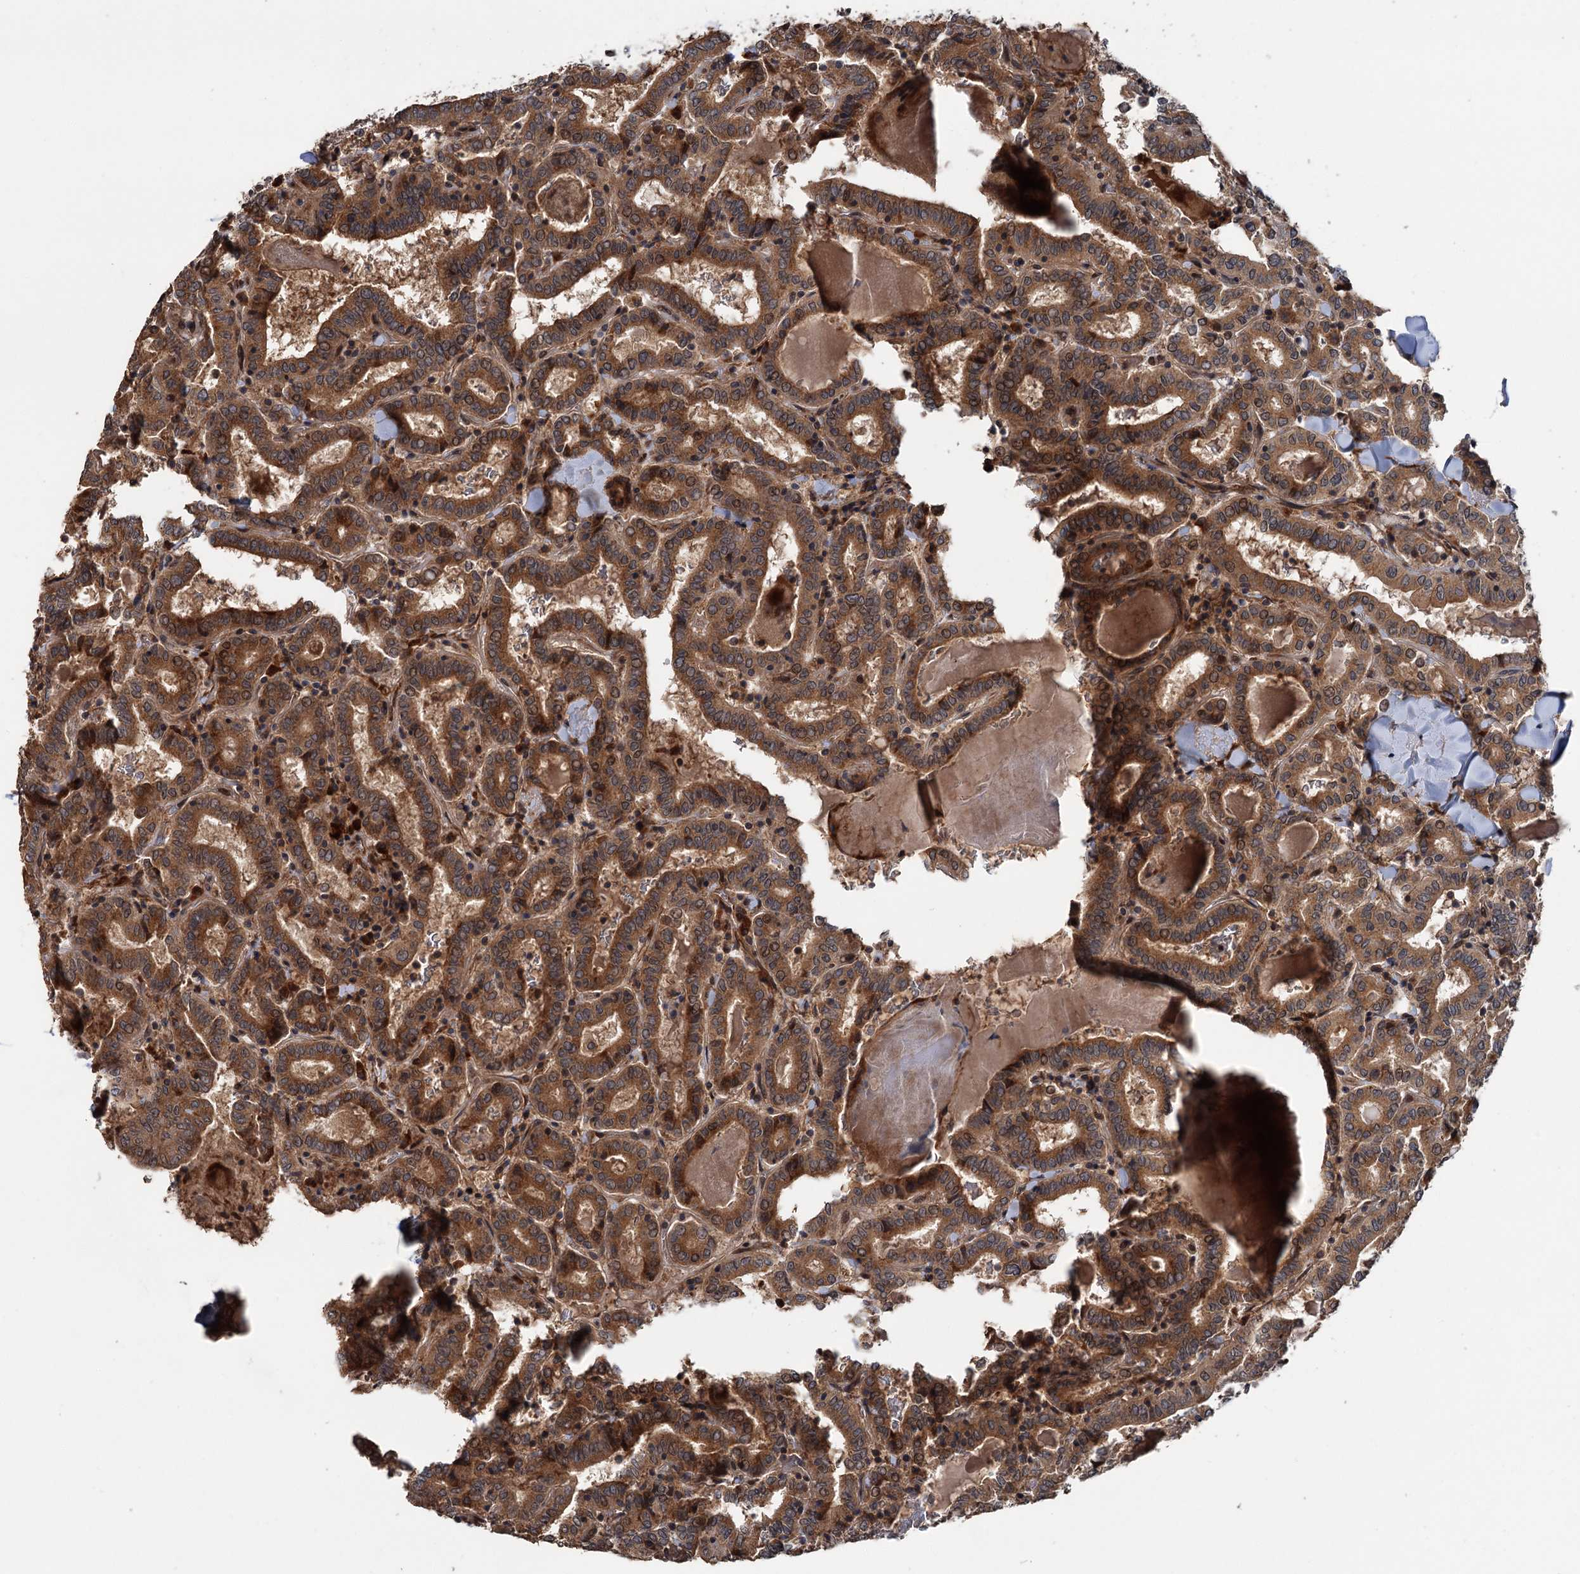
{"staining": {"intensity": "strong", "quantity": ">75%", "location": "cytoplasmic/membranous"}, "tissue": "thyroid cancer", "cell_type": "Tumor cells", "image_type": "cancer", "snomed": [{"axis": "morphology", "description": "Papillary adenocarcinoma, NOS"}, {"axis": "topography", "description": "Thyroid gland"}], "caption": "This histopathology image demonstrates immunohistochemistry staining of thyroid cancer, with high strong cytoplasmic/membranous positivity in approximately >75% of tumor cells.", "gene": "KANSL2", "patient": {"sex": "female", "age": 72}}